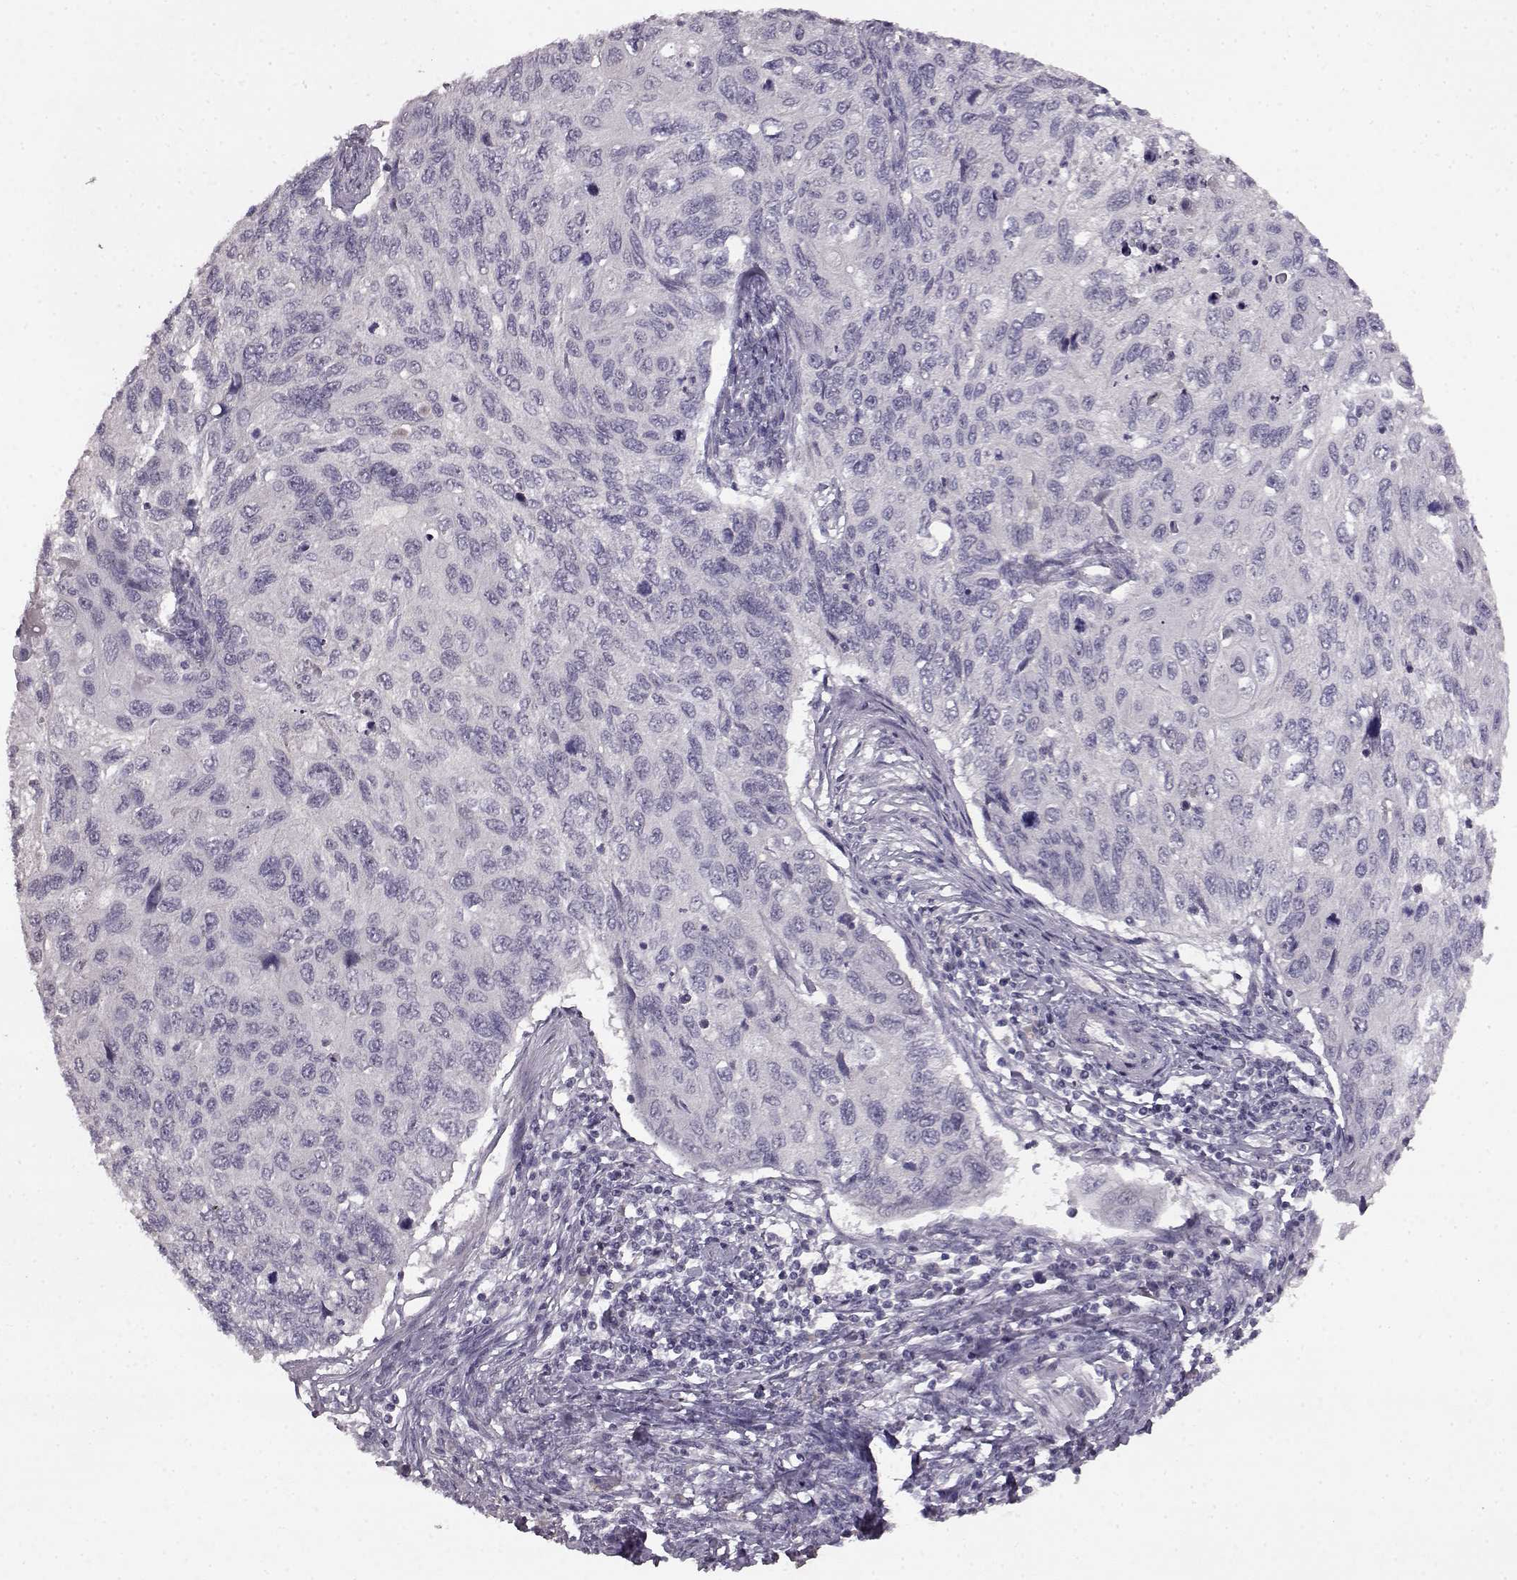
{"staining": {"intensity": "negative", "quantity": "none", "location": "none"}, "tissue": "cervical cancer", "cell_type": "Tumor cells", "image_type": "cancer", "snomed": [{"axis": "morphology", "description": "Squamous cell carcinoma, NOS"}, {"axis": "topography", "description": "Cervix"}], "caption": "This is an IHC image of human cervical squamous cell carcinoma. There is no staining in tumor cells.", "gene": "SPAG17", "patient": {"sex": "female", "age": 70}}